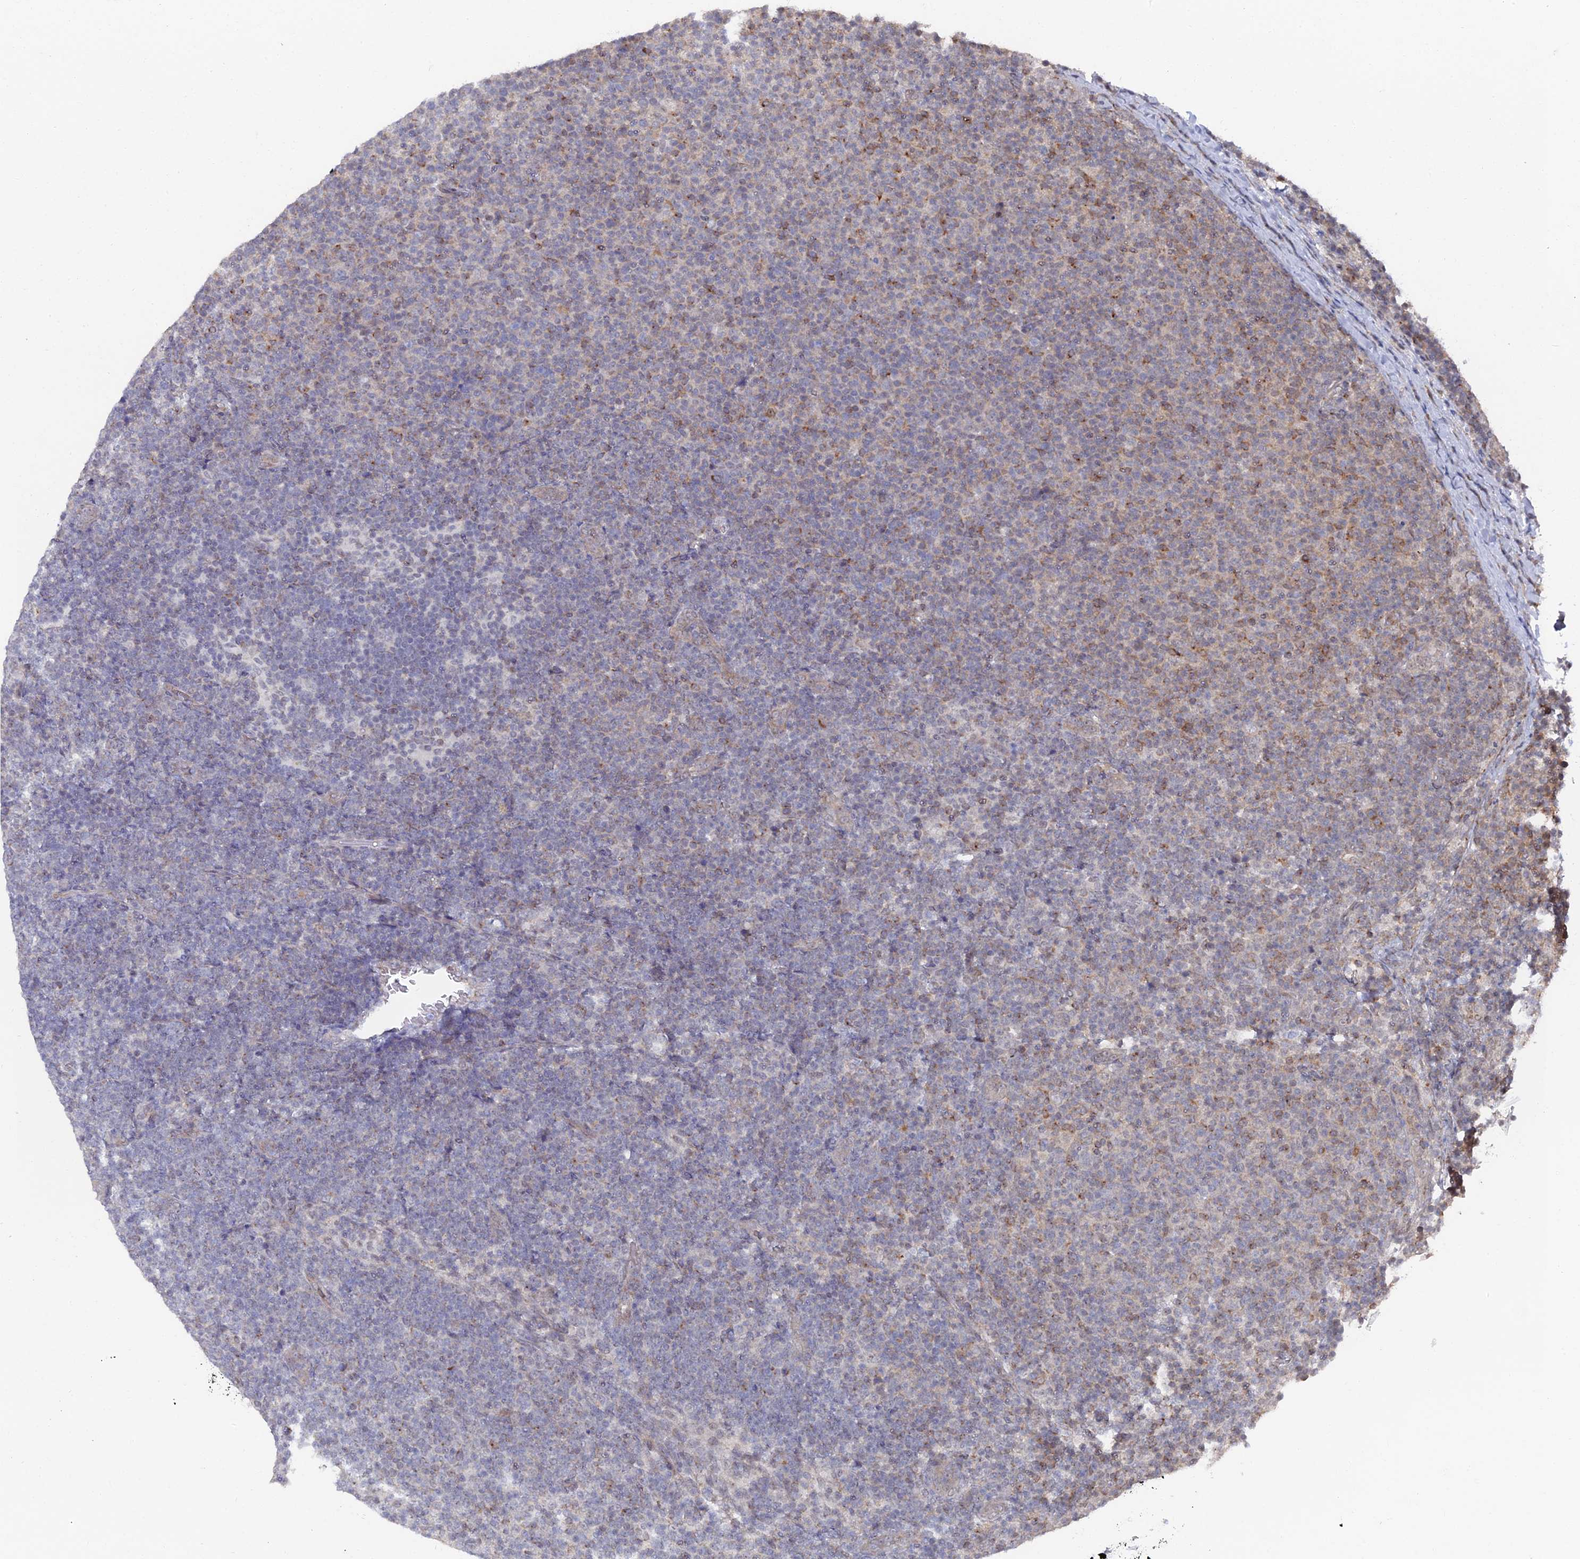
{"staining": {"intensity": "negative", "quantity": "none", "location": "none"}, "tissue": "lymphoma", "cell_type": "Tumor cells", "image_type": "cancer", "snomed": [{"axis": "morphology", "description": "Malignant lymphoma, non-Hodgkin's type, Low grade"}, {"axis": "topography", "description": "Lymph node"}], "caption": "Micrograph shows no protein positivity in tumor cells of lymphoma tissue.", "gene": "FHIP2A", "patient": {"sex": "male", "age": 66}}